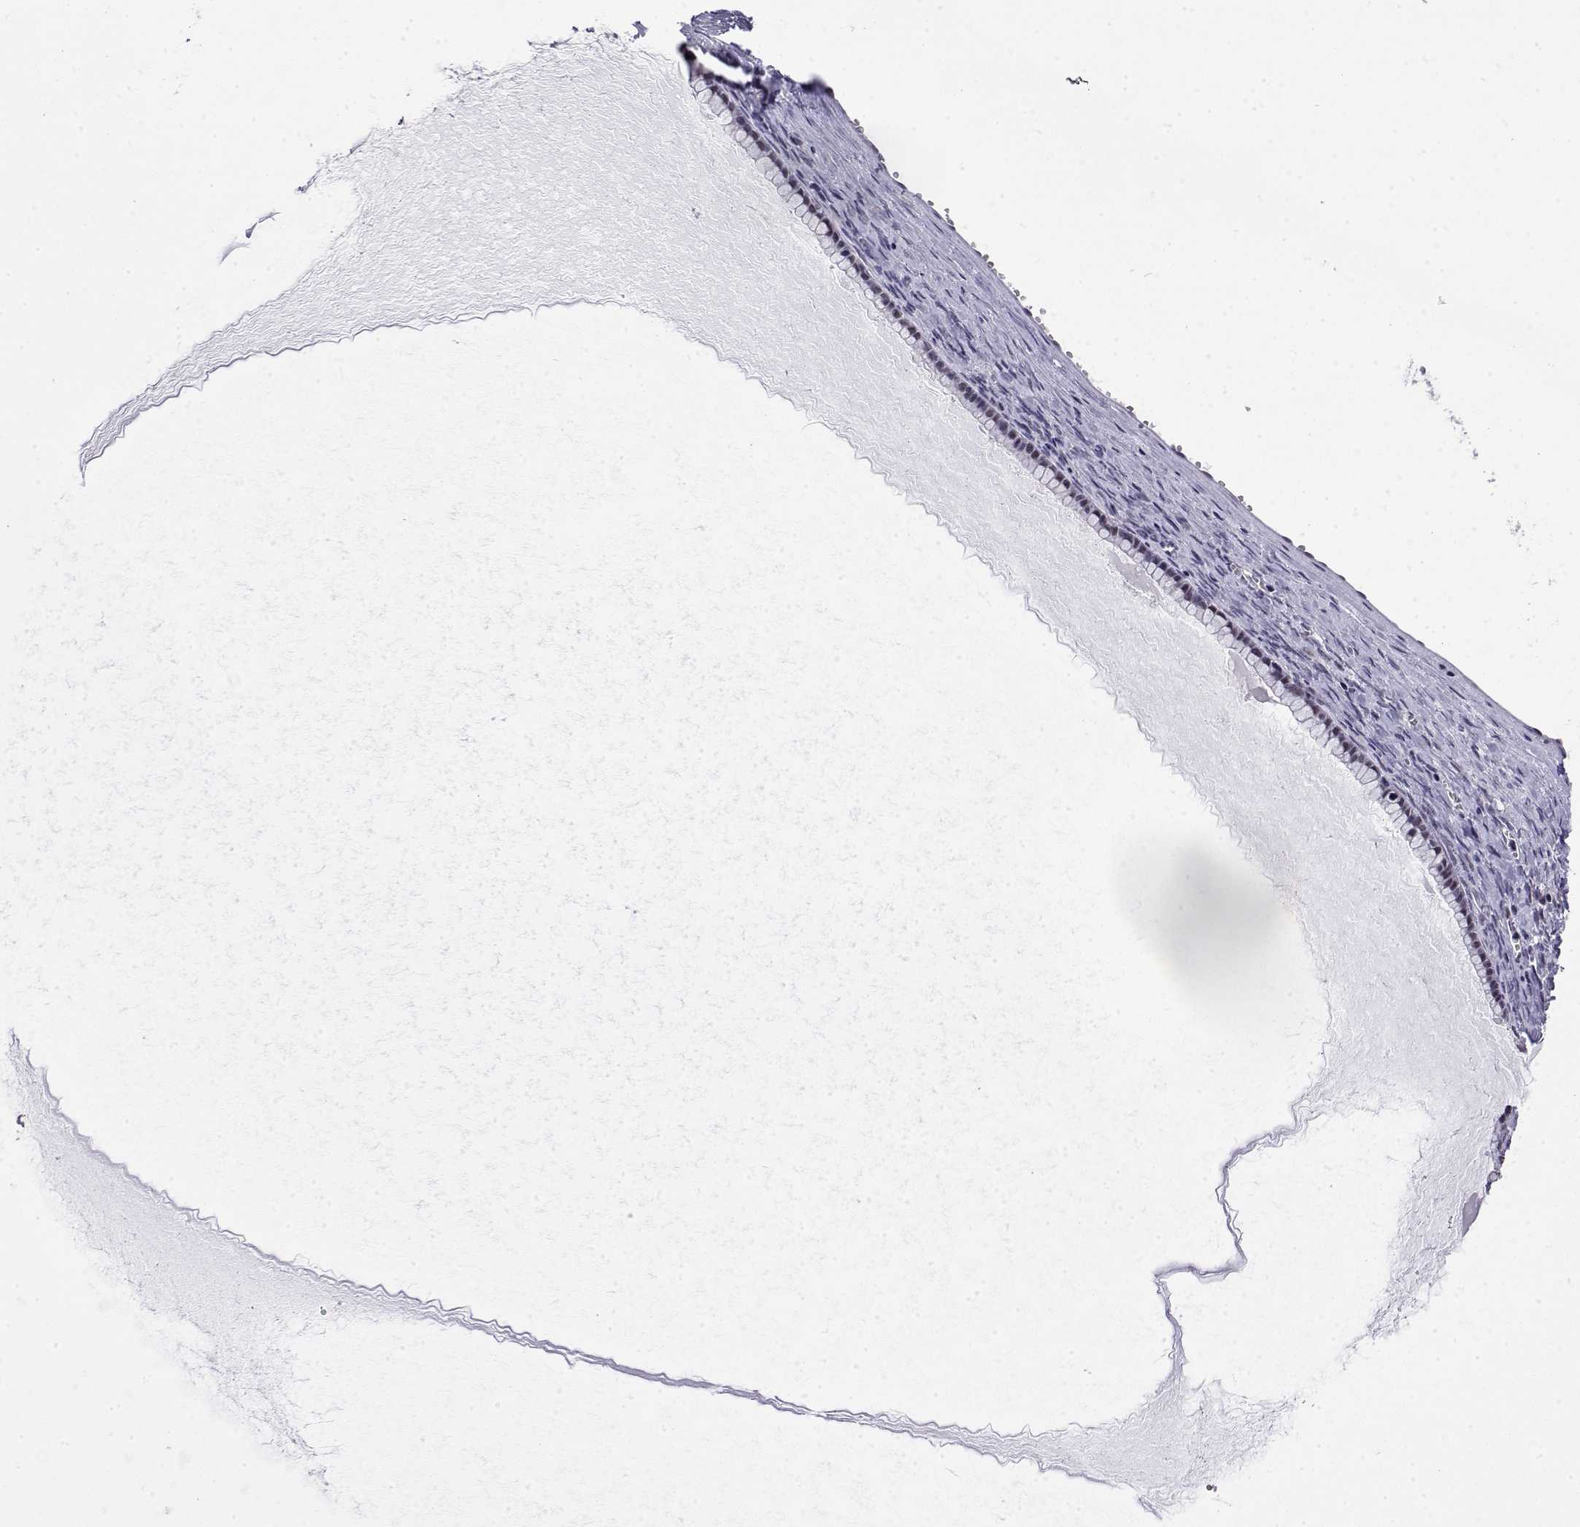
{"staining": {"intensity": "negative", "quantity": "none", "location": "none"}, "tissue": "ovarian cancer", "cell_type": "Tumor cells", "image_type": "cancer", "snomed": [{"axis": "morphology", "description": "Cystadenocarcinoma, mucinous, NOS"}, {"axis": "topography", "description": "Ovary"}], "caption": "IHC photomicrograph of neoplastic tissue: human ovarian cancer stained with DAB exhibits no significant protein staining in tumor cells.", "gene": "POLDIP3", "patient": {"sex": "female", "age": 41}}